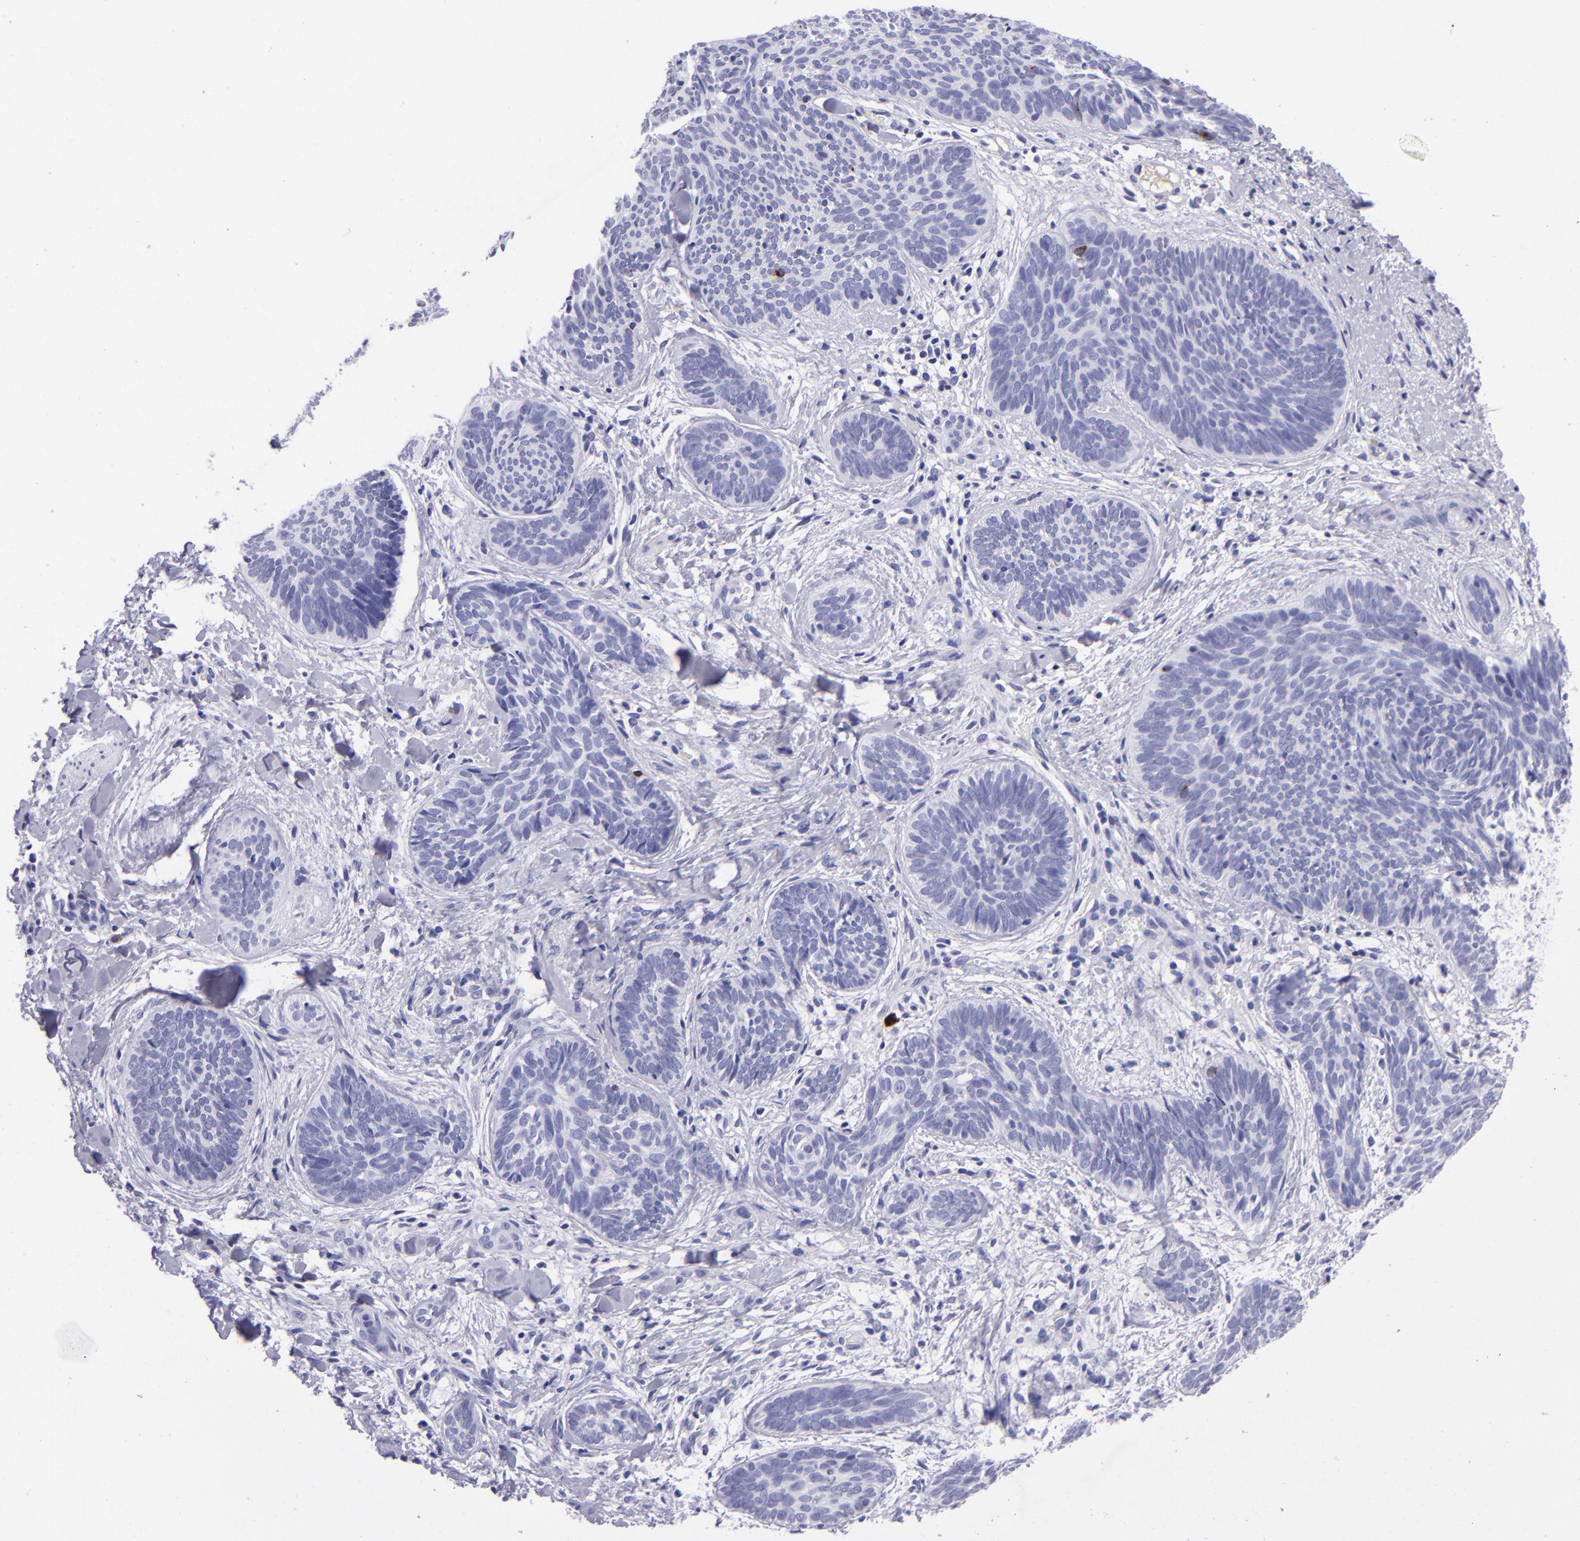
{"staining": {"intensity": "negative", "quantity": "none", "location": "none"}, "tissue": "skin cancer", "cell_type": "Tumor cells", "image_type": "cancer", "snomed": [{"axis": "morphology", "description": "Basal cell carcinoma"}, {"axis": "topography", "description": "Skin"}], "caption": "A histopathology image of basal cell carcinoma (skin) stained for a protein reveals no brown staining in tumor cells.", "gene": "TYRP1", "patient": {"sex": "female", "age": 81}}